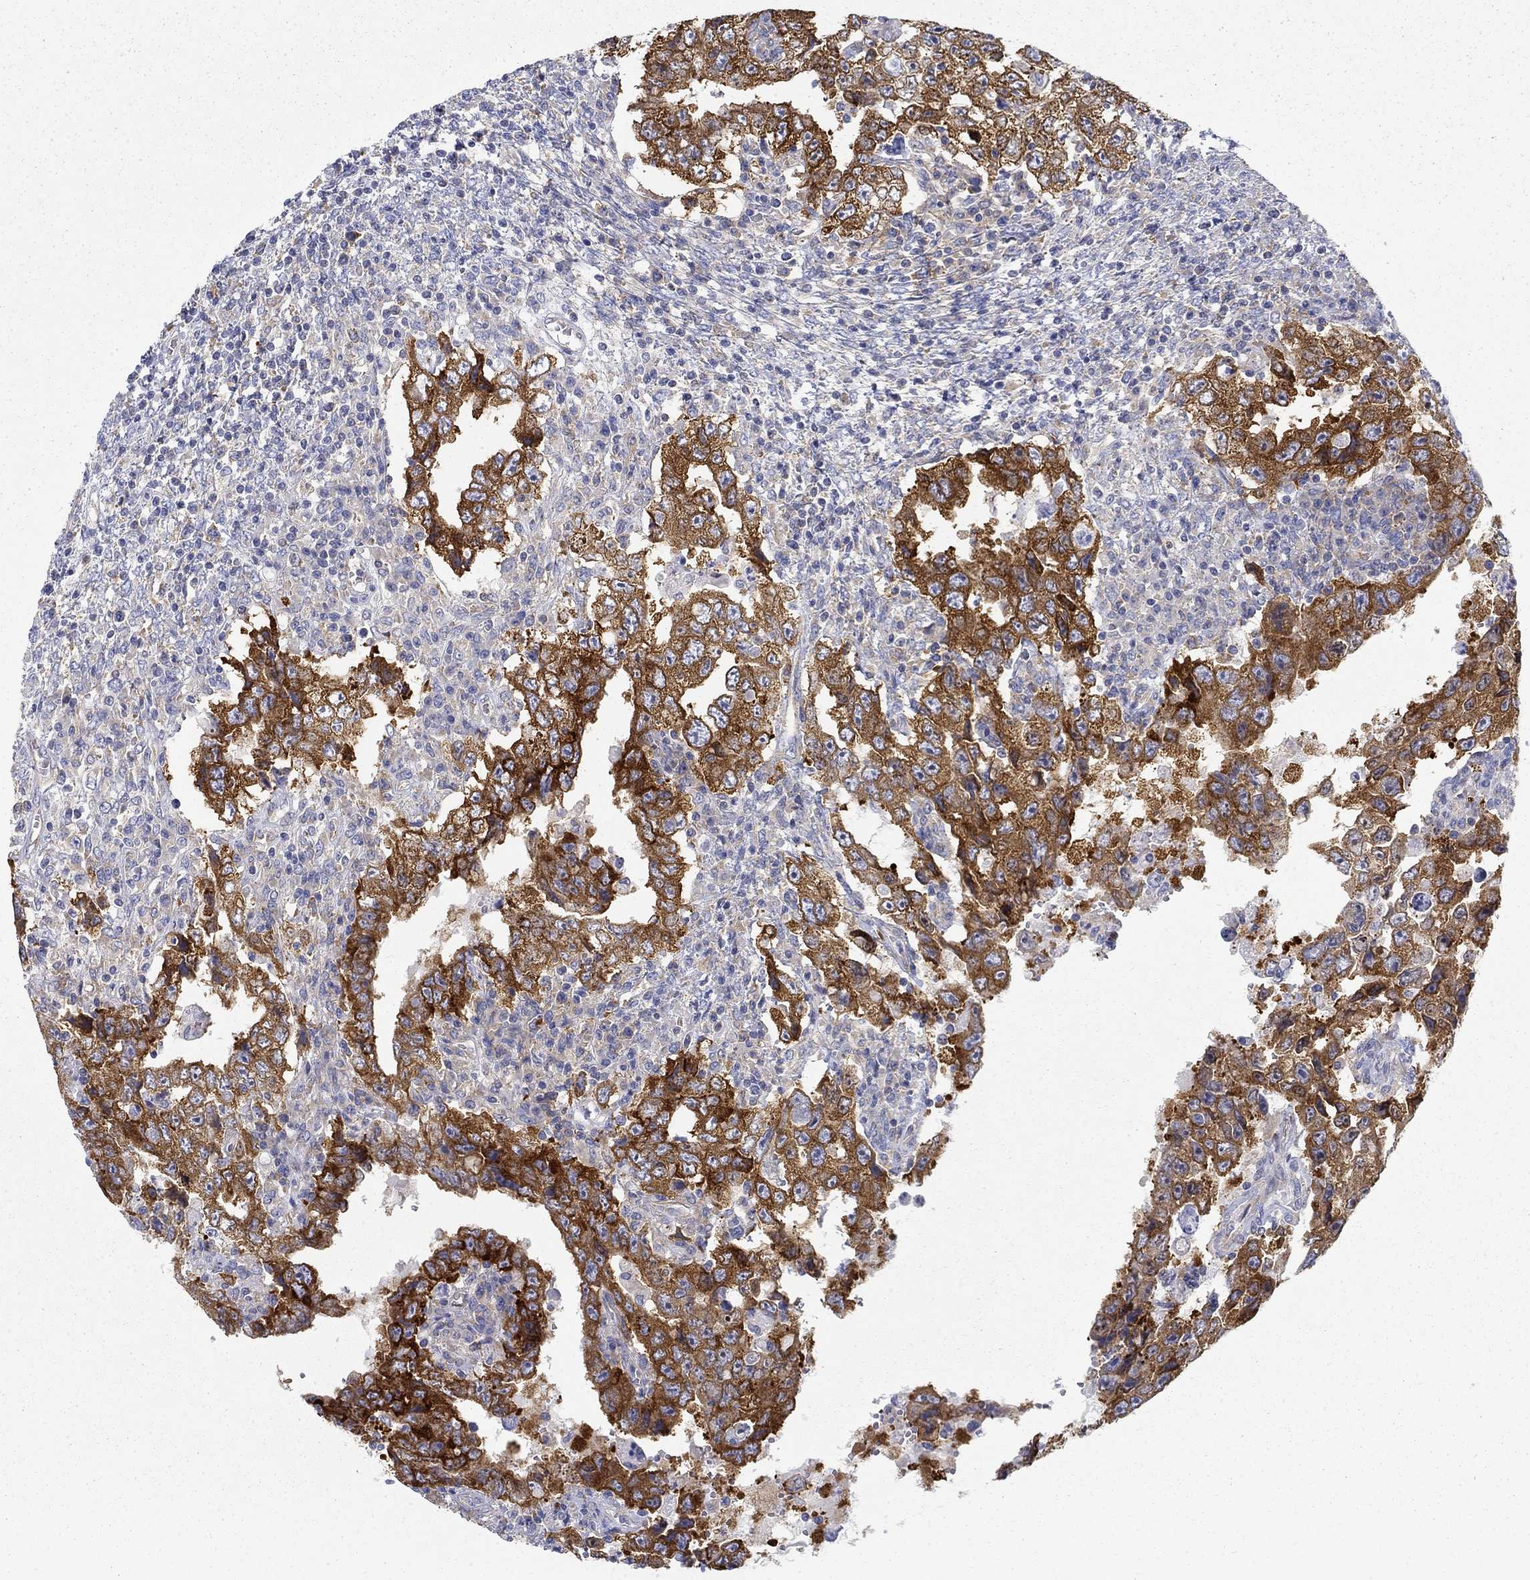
{"staining": {"intensity": "strong", "quantity": ">75%", "location": "cytoplasmic/membranous"}, "tissue": "testis cancer", "cell_type": "Tumor cells", "image_type": "cancer", "snomed": [{"axis": "morphology", "description": "Carcinoma, Embryonal, NOS"}, {"axis": "topography", "description": "Testis"}], "caption": "IHC of human testis cancer reveals high levels of strong cytoplasmic/membranous expression in approximately >75% of tumor cells.", "gene": "FXR1", "patient": {"sex": "male", "age": 26}}